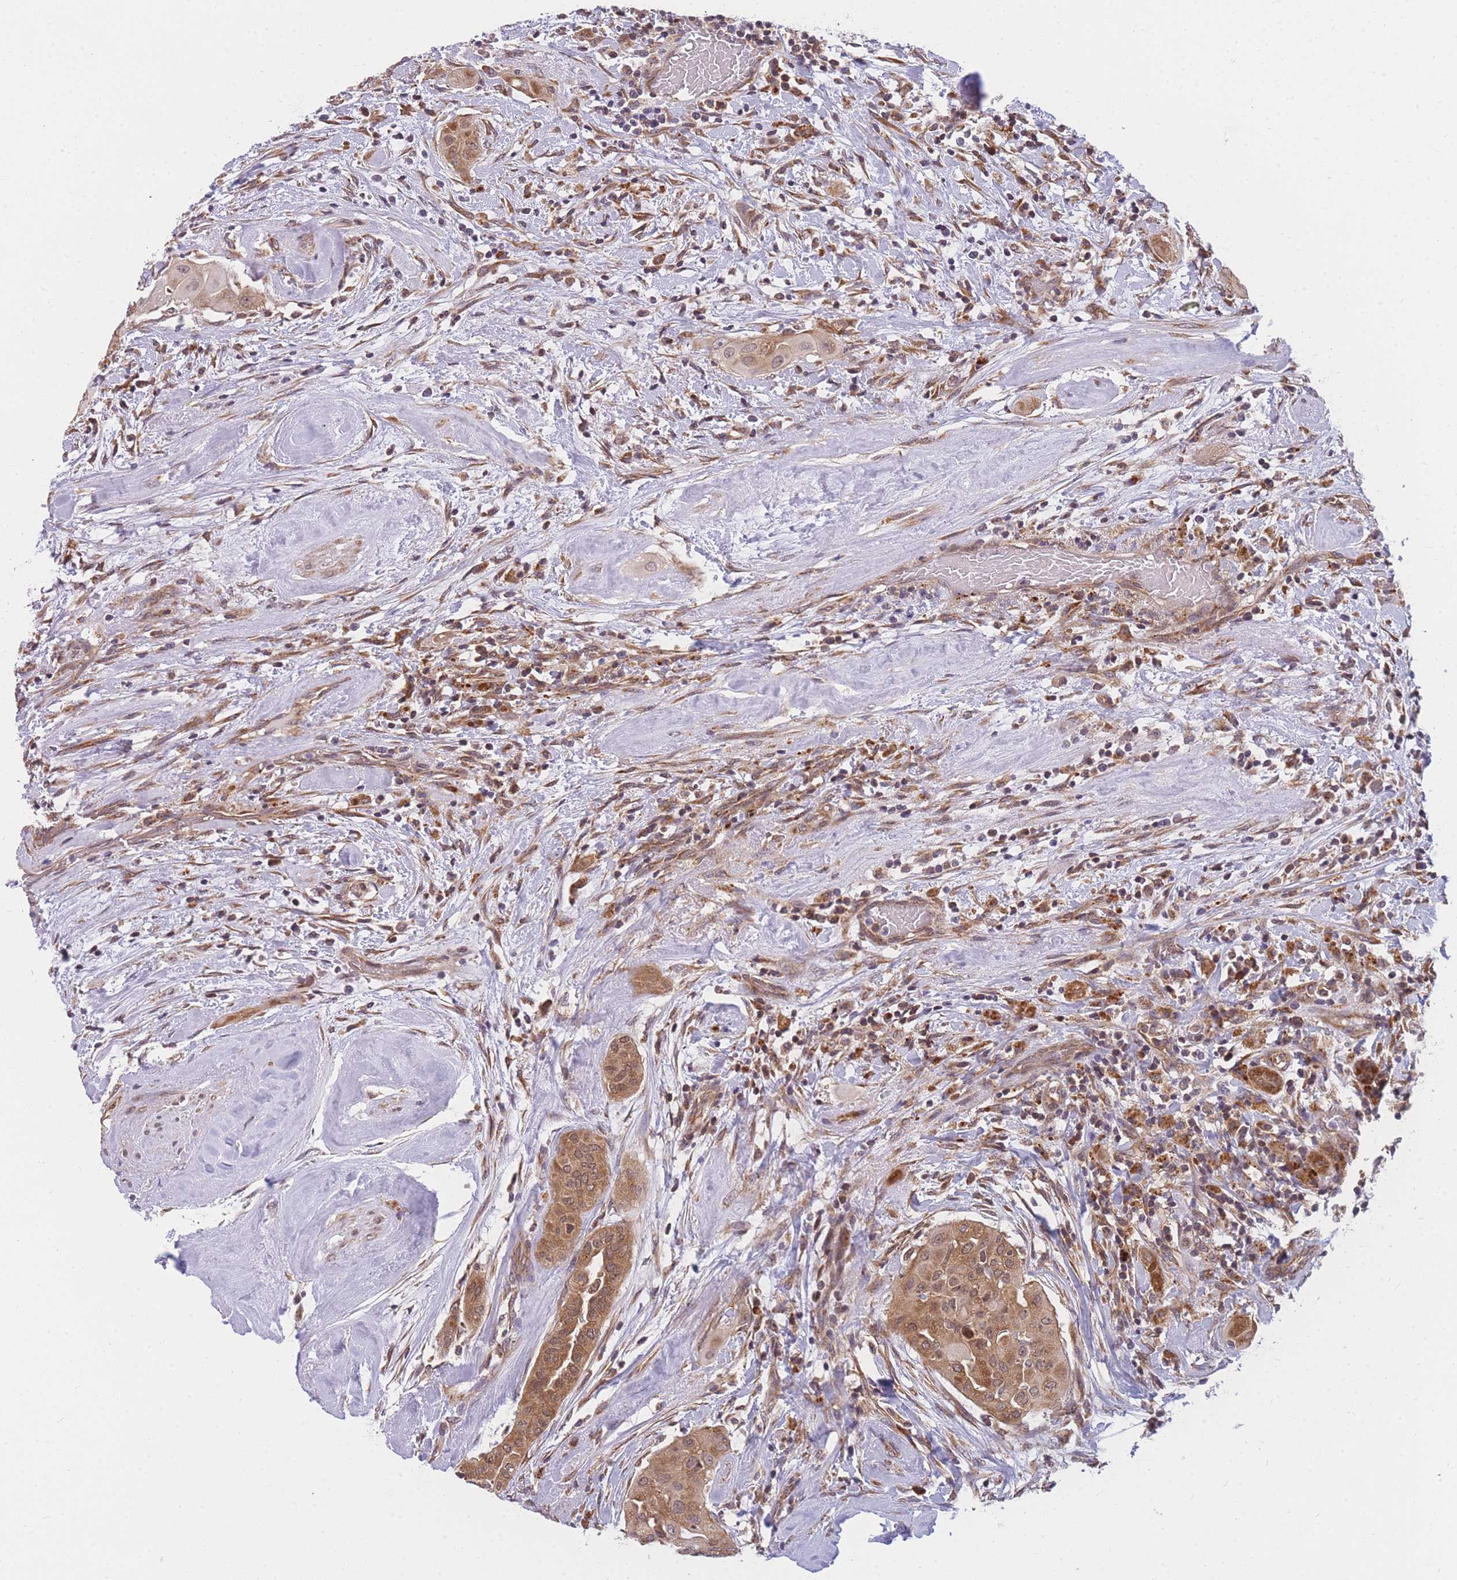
{"staining": {"intensity": "moderate", "quantity": ">75%", "location": "cytoplasmic/membranous"}, "tissue": "thyroid cancer", "cell_type": "Tumor cells", "image_type": "cancer", "snomed": [{"axis": "morphology", "description": "Papillary adenocarcinoma, NOS"}, {"axis": "topography", "description": "Thyroid gland"}], "caption": "Tumor cells reveal moderate cytoplasmic/membranous expression in about >75% of cells in thyroid papillary adenocarcinoma.", "gene": "MRPL23", "patient": {"sex": "female", "age": 59}}